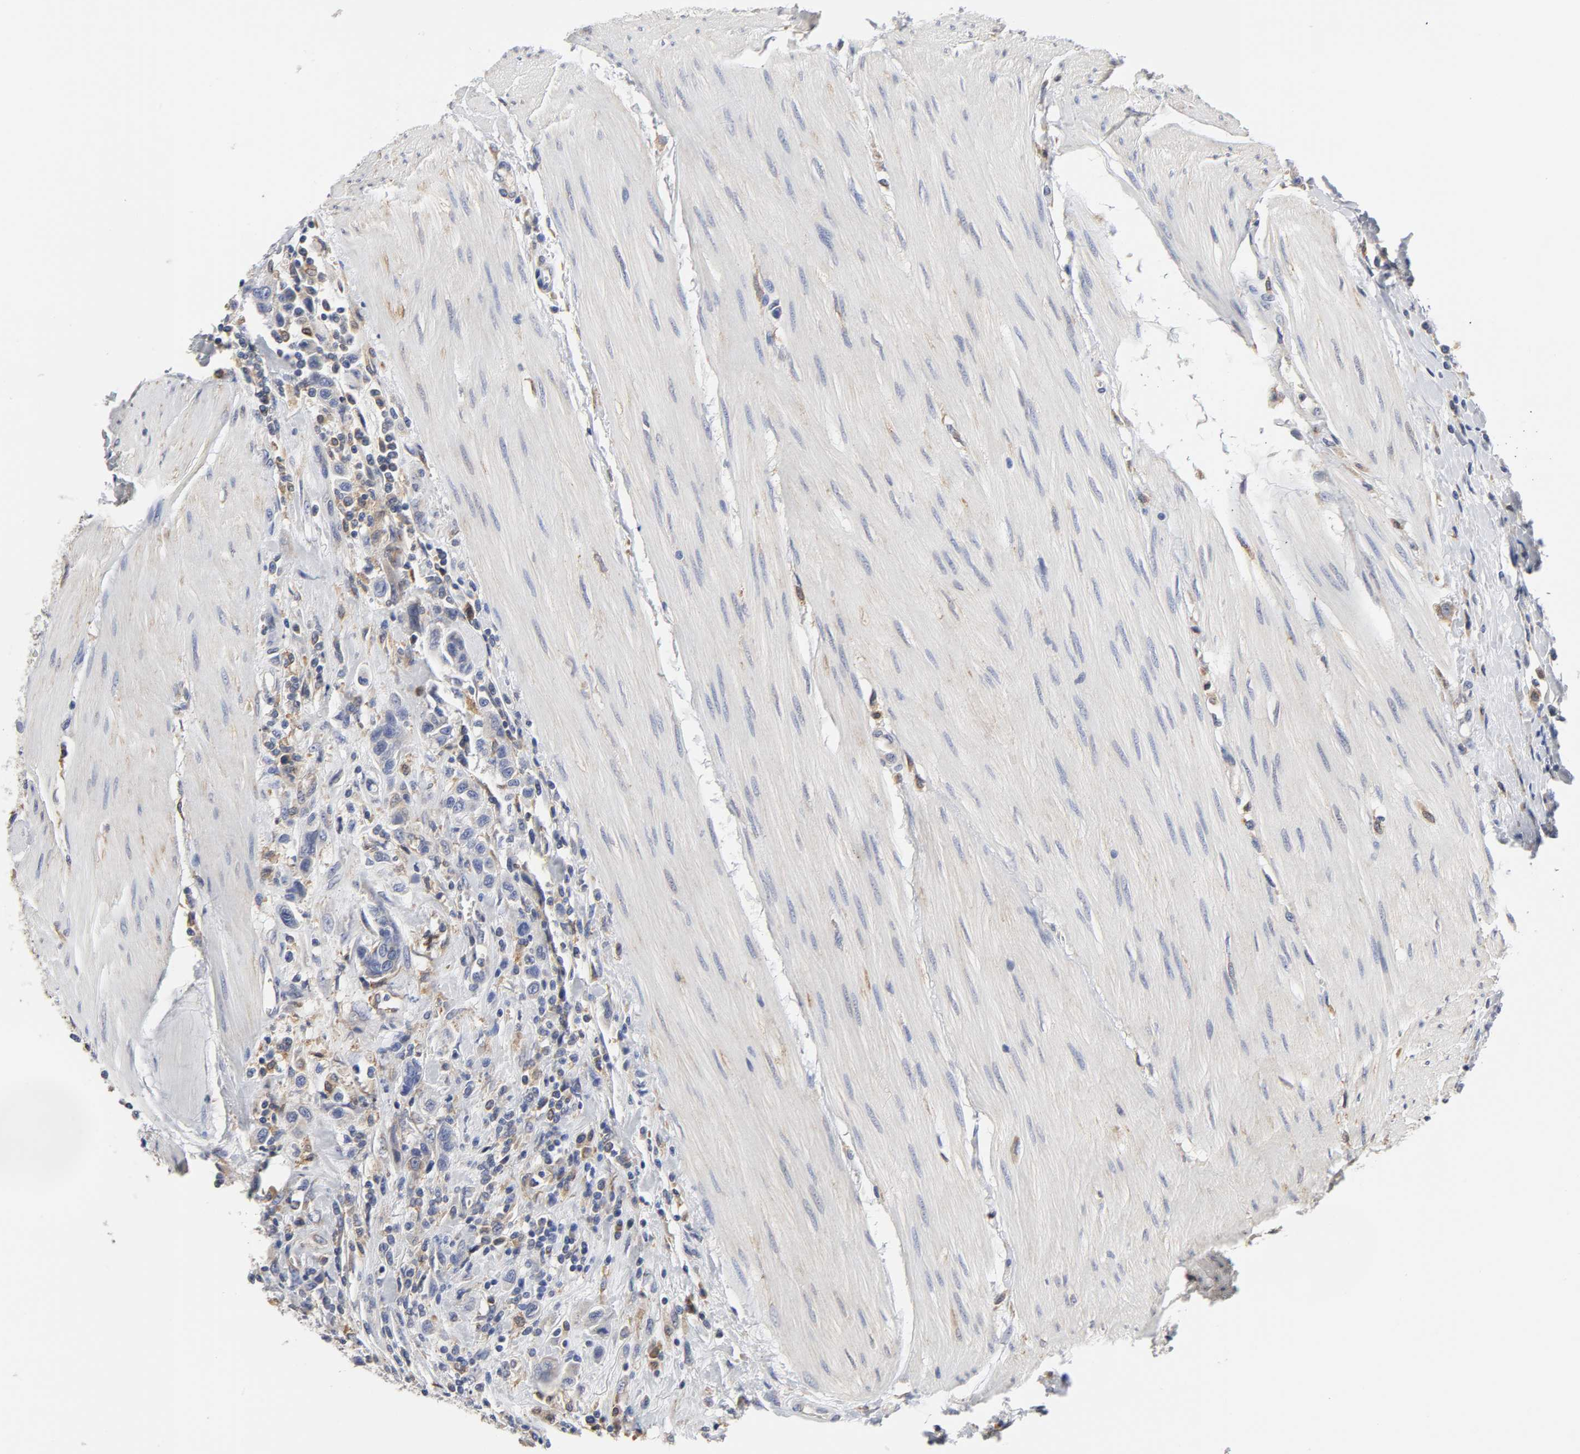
{"staining": {"intensity": "negative", "quantity": "none", "location": "none"}, "tissue": "urothelial cancer", "cell_type": "Tumor cells", "image_type": "cancer", "snomed": [{"axis": "morphology", "description": "Urothelial carcinoma, High grade"}, {"axis": "topography", "description": "Urinary bladder"}], "caption": "This is an immunohistochemistry micrograph of human urothelial cancer. There is no expression in tumor cells.", "gene": "HCK", "patient": {"sex": "male", "age": 50}}